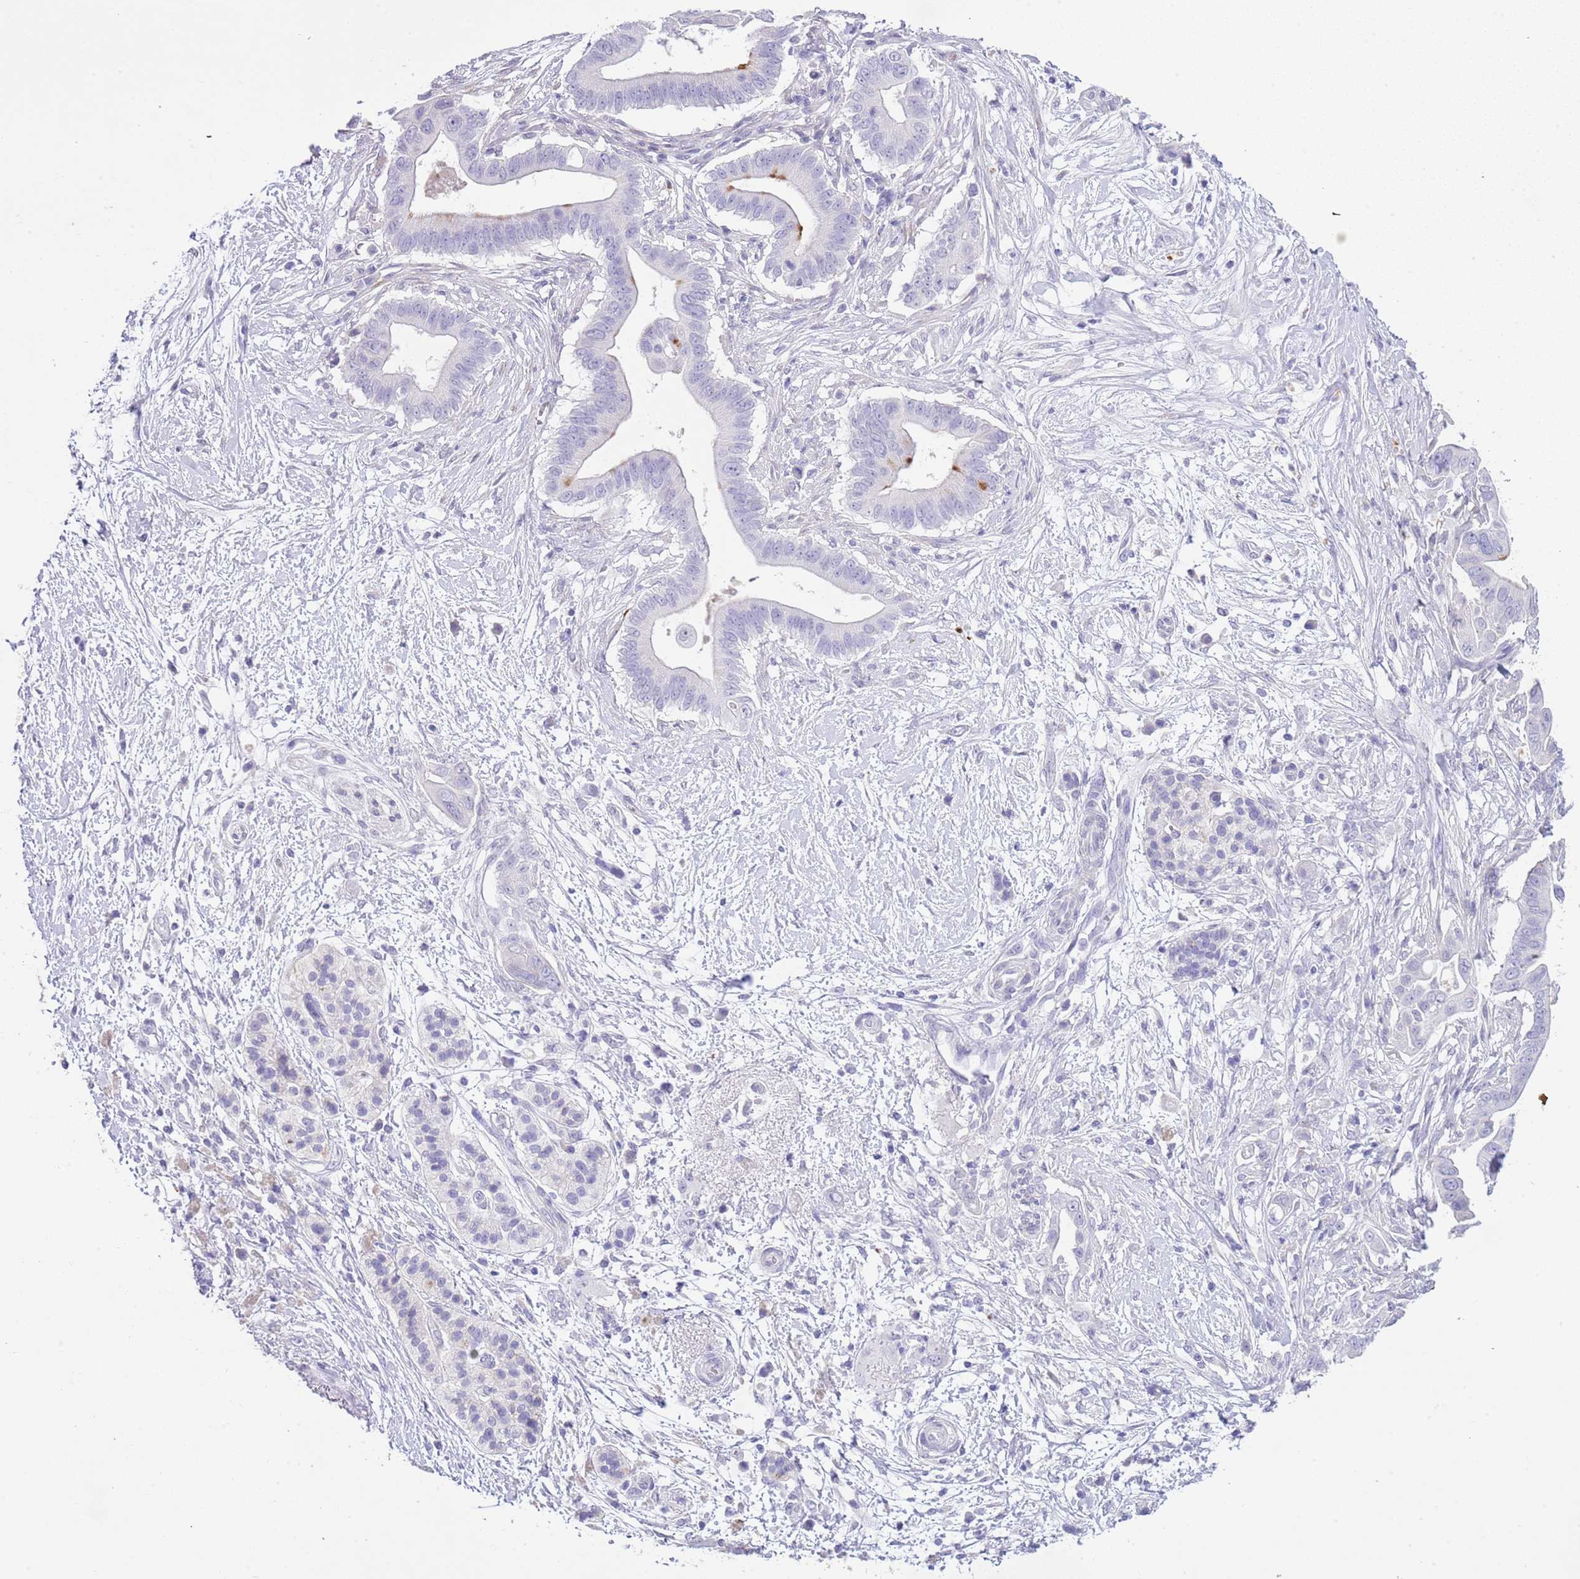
{"staining": {"intensity": "negative", "quantity": "none", "location": "none"}, "tissue": "pancreatic cancer", "cell_type": "Tumor cells", "image_type": "cancer", "snomed": [{"axis": "morphology", "description": "Adenocarcinoma, NOS"}, {"axis": "topography", "description": "Pancreas"}], "caption": "Pancreatic cancer was stained to show a protein in brown. There is no significant positivity in tumor cells.", "gene": "OR2Z1", "patient": {"sex": "male", "age": 68}}